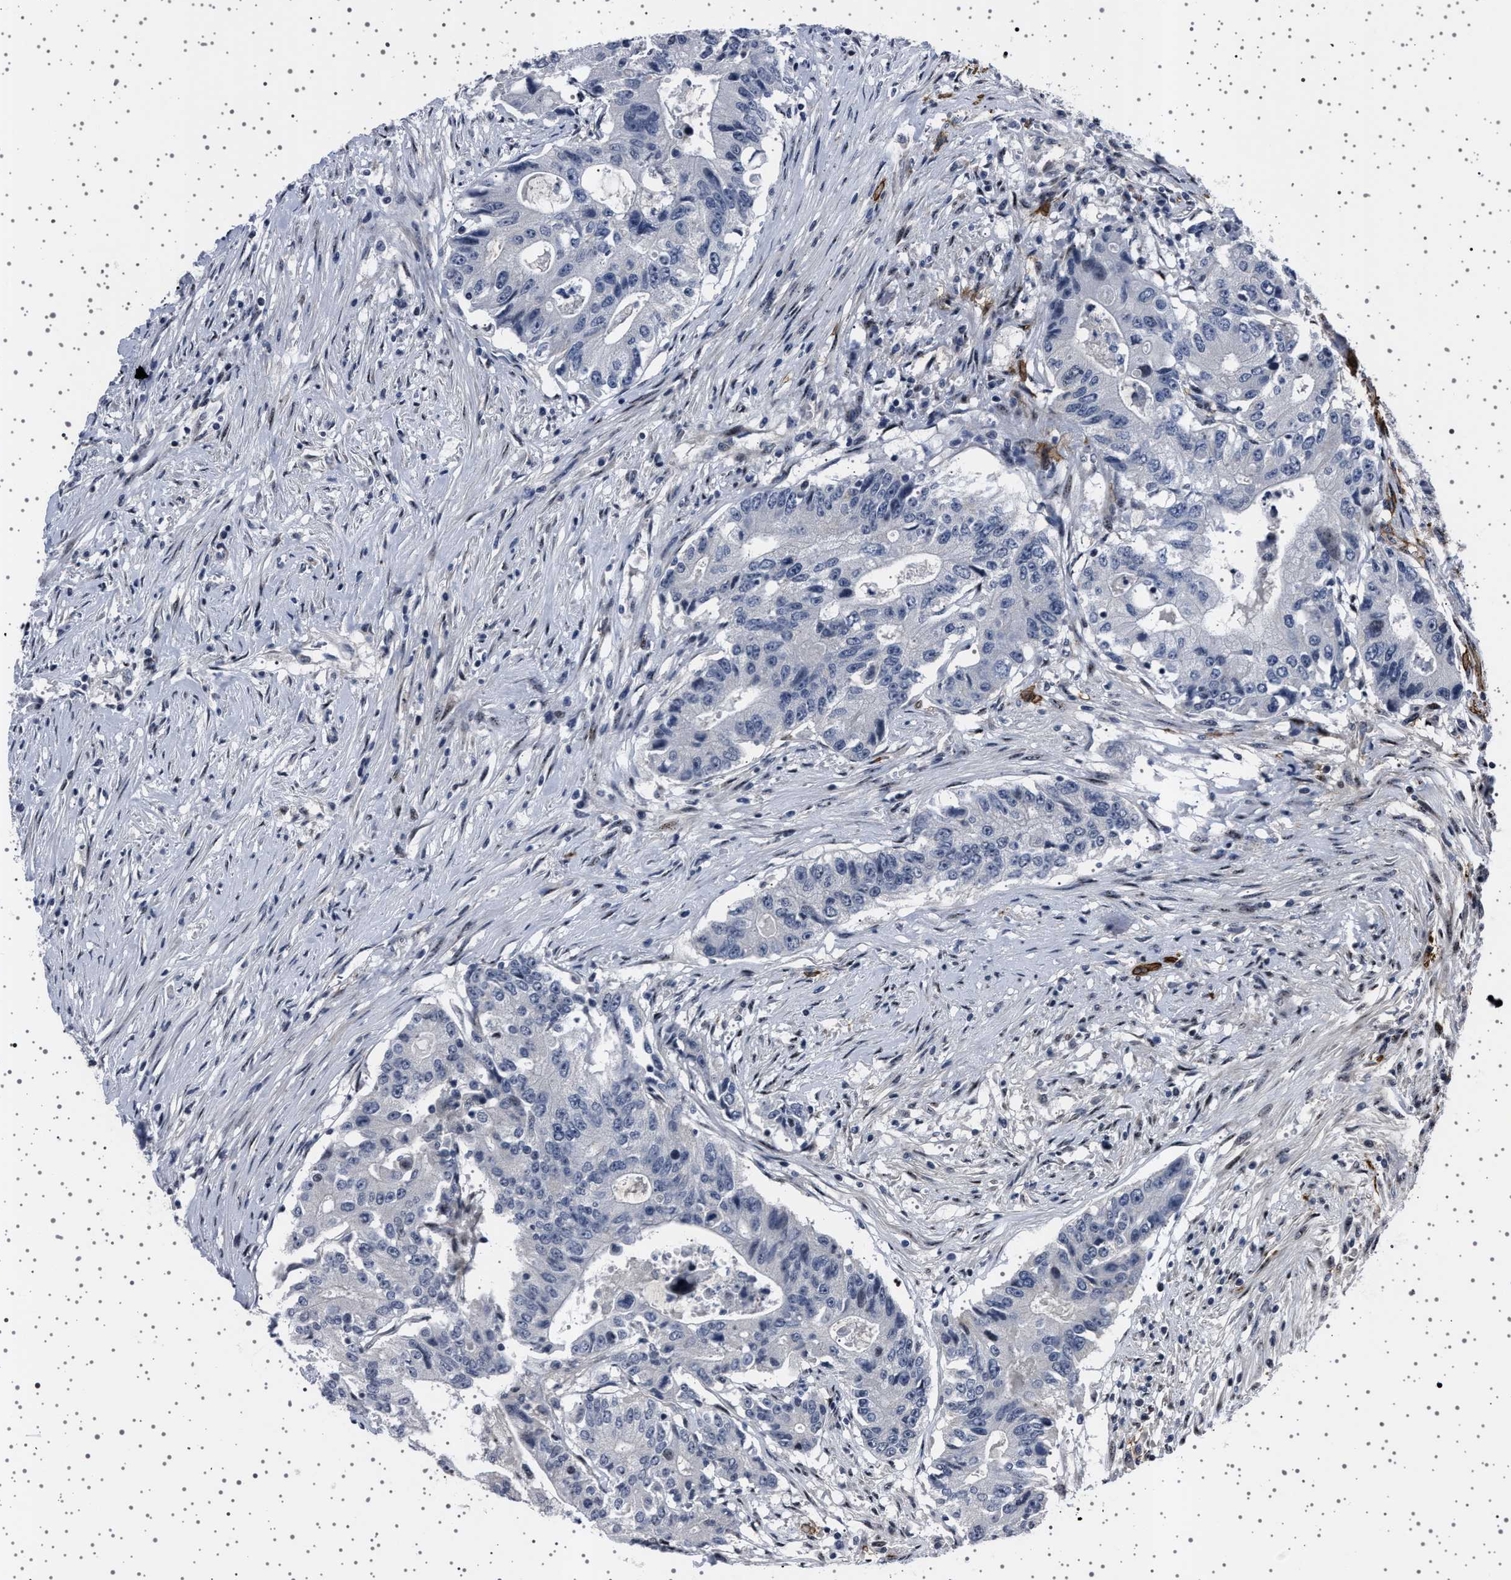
{"staining": {"intensity": "negative", "quantity": "none", "location": "none"}, "tissue": "colorectal cancer", "cell_type": "Tumor cells", "image_type": "cancer", "snomed": [{"axis": "morphology", "description": "Adenocarcinoma, NOS"}, {"axis": "topography", "description": "Colon"}], "caption": "This is a photomicrograph of immunohistochemistry (IHC) staining of colorectal cancer (adenocarcinoma), which shows no positivity in tumor cells.", "gene": "PAK5", "patient": {"sex": "female", "age": 77}}